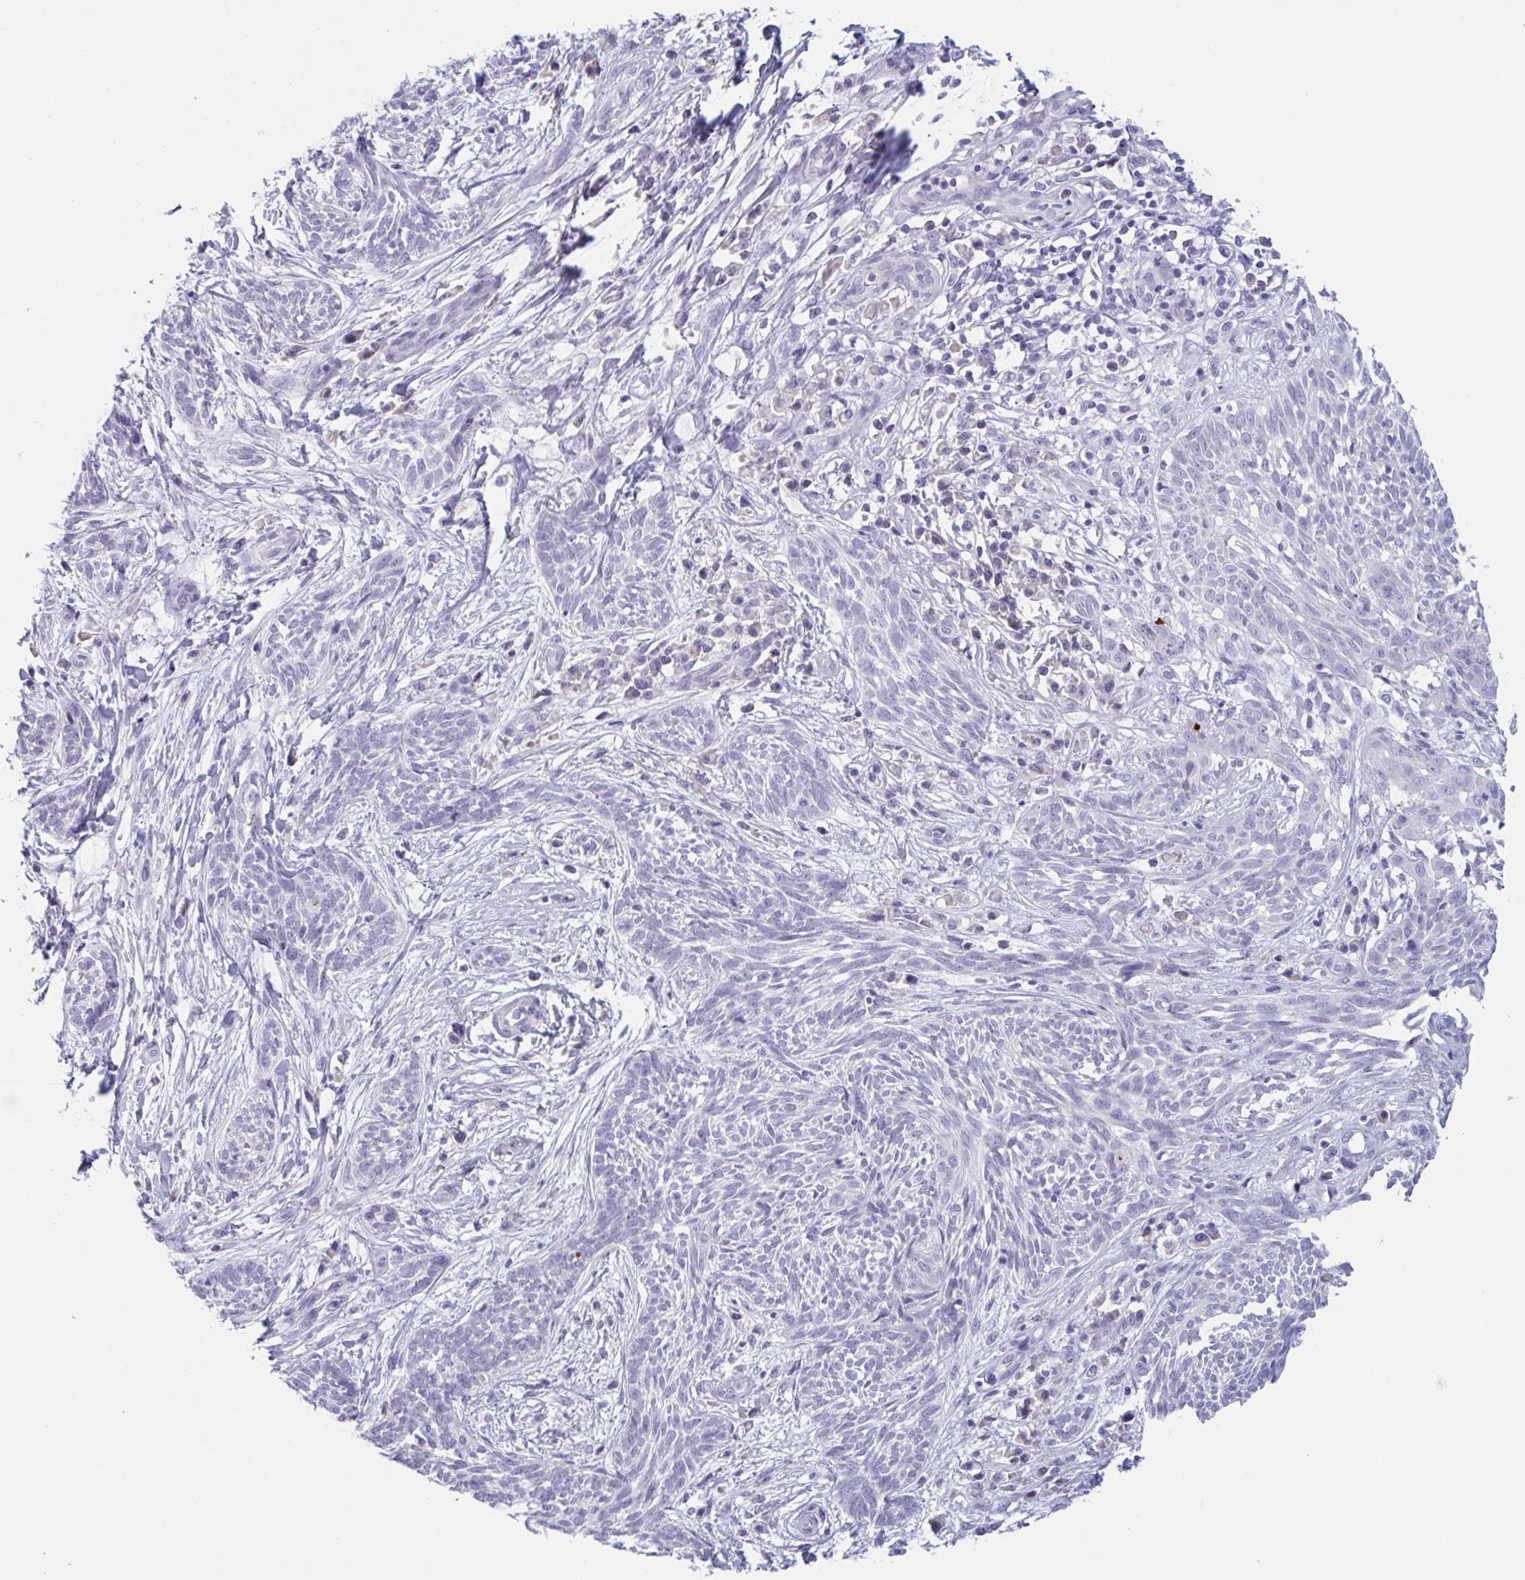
{"staining": {"intensity": "negative", "quantity": "none", "location": "none"}, "tissue": "skin cancer", "cell_type": "Tumor cells", "image_type": "cancer", "snomed": [{"axis": "morphology", "description": "Basal cell carcinoma"}, {"axis": "topography", "description": "Skin"}, {"axis": "topography", "description": "Skin, foot"}], "caption": "Human skin cancer stained for a protein using IHC displays no staining in tumor cells.", "gene": "HSD11B2", "patient": {"sex": "female", "age": 86}}